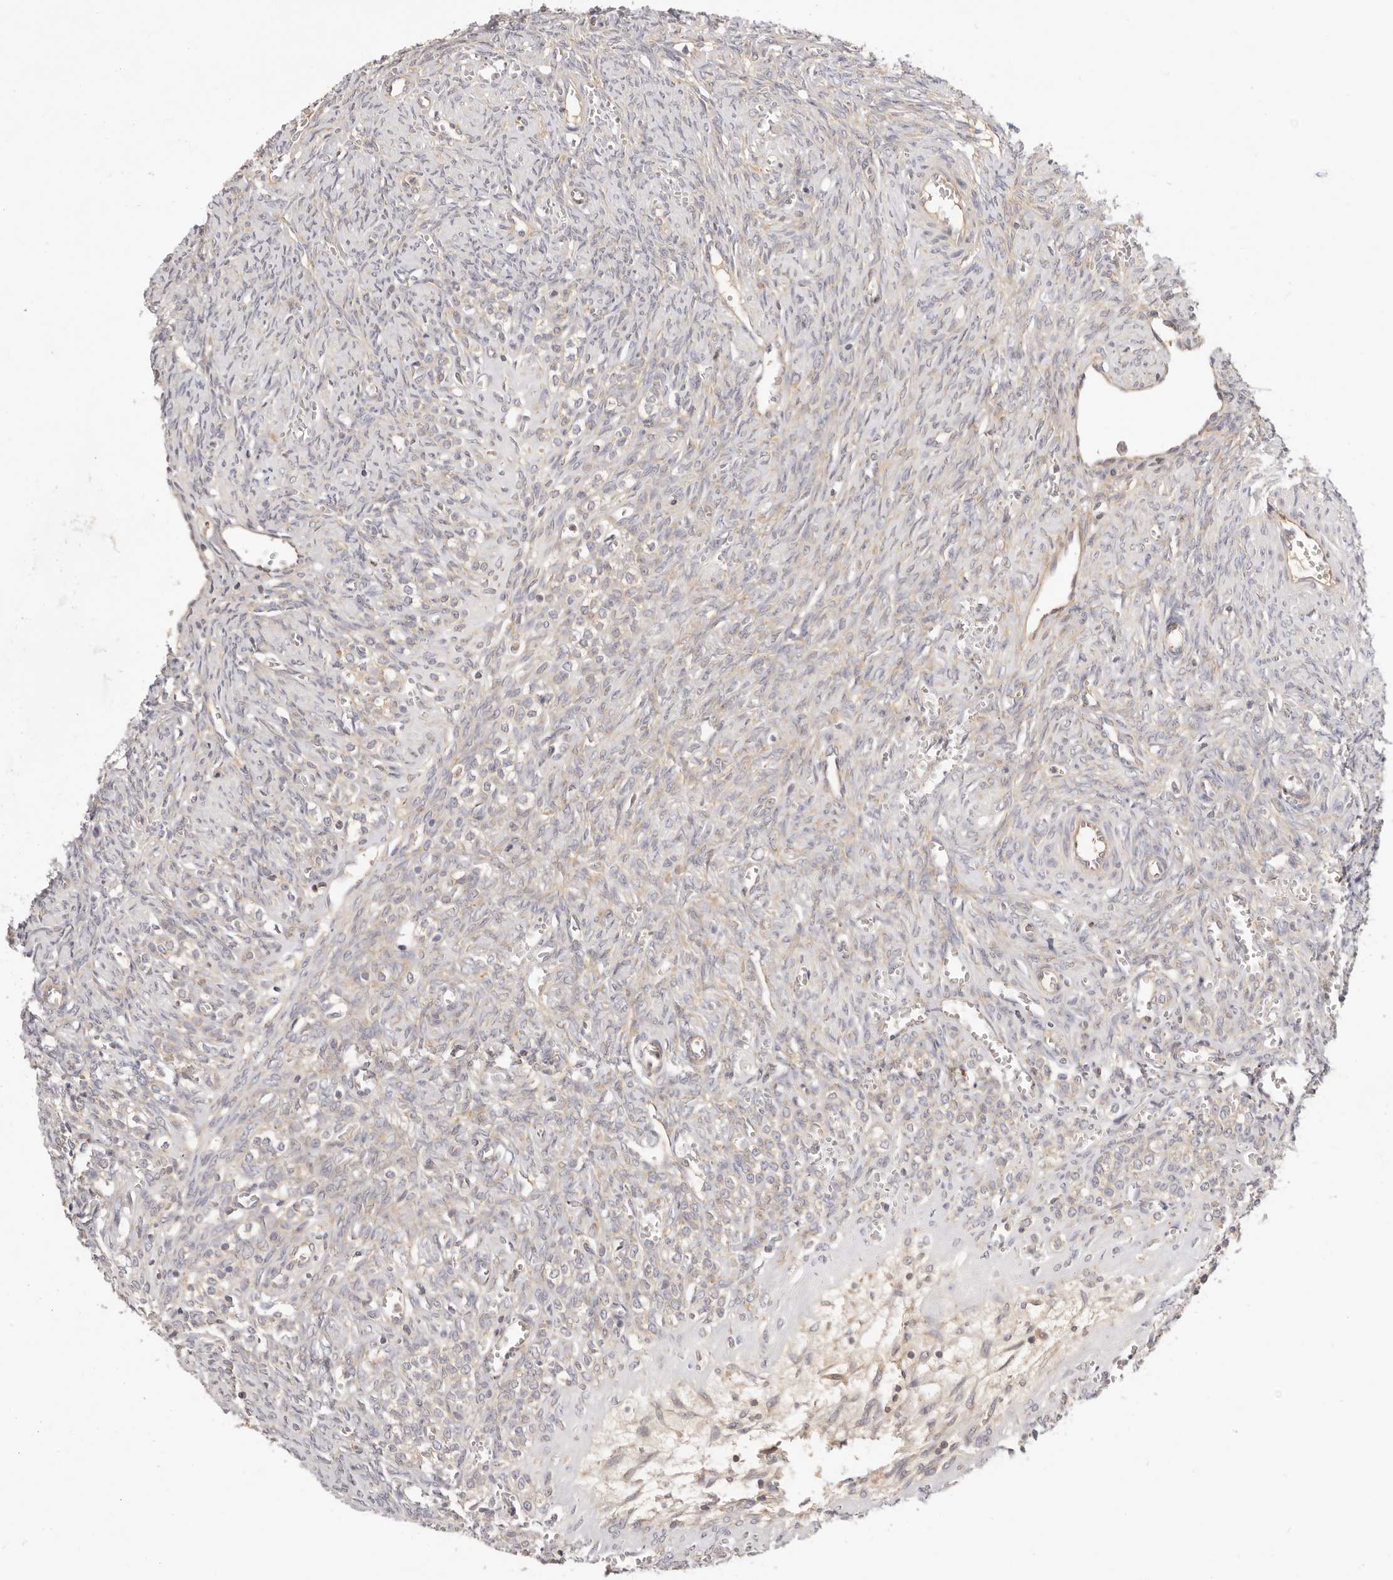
{"staining": {"intensity": "moderate", "quantity": ">75%", "location": "cytoplasmic/membranous"}, "tissue": "ovary", "cell_type": "Follicle cells", "image_type": "normal", "snomed": [{"axis": "morphology", "description": "Normal tissue, NOS"}, {"axis": "topography", "description": "Ovary"}], "caption": "Ovary stained for a protein (brown) demonstrates moderate cytoplasmic/membranous positive expression in approximately >75% of follicle cells.", "gene": "KCMF1", "patient": {"sex": "female", "age": 41}}